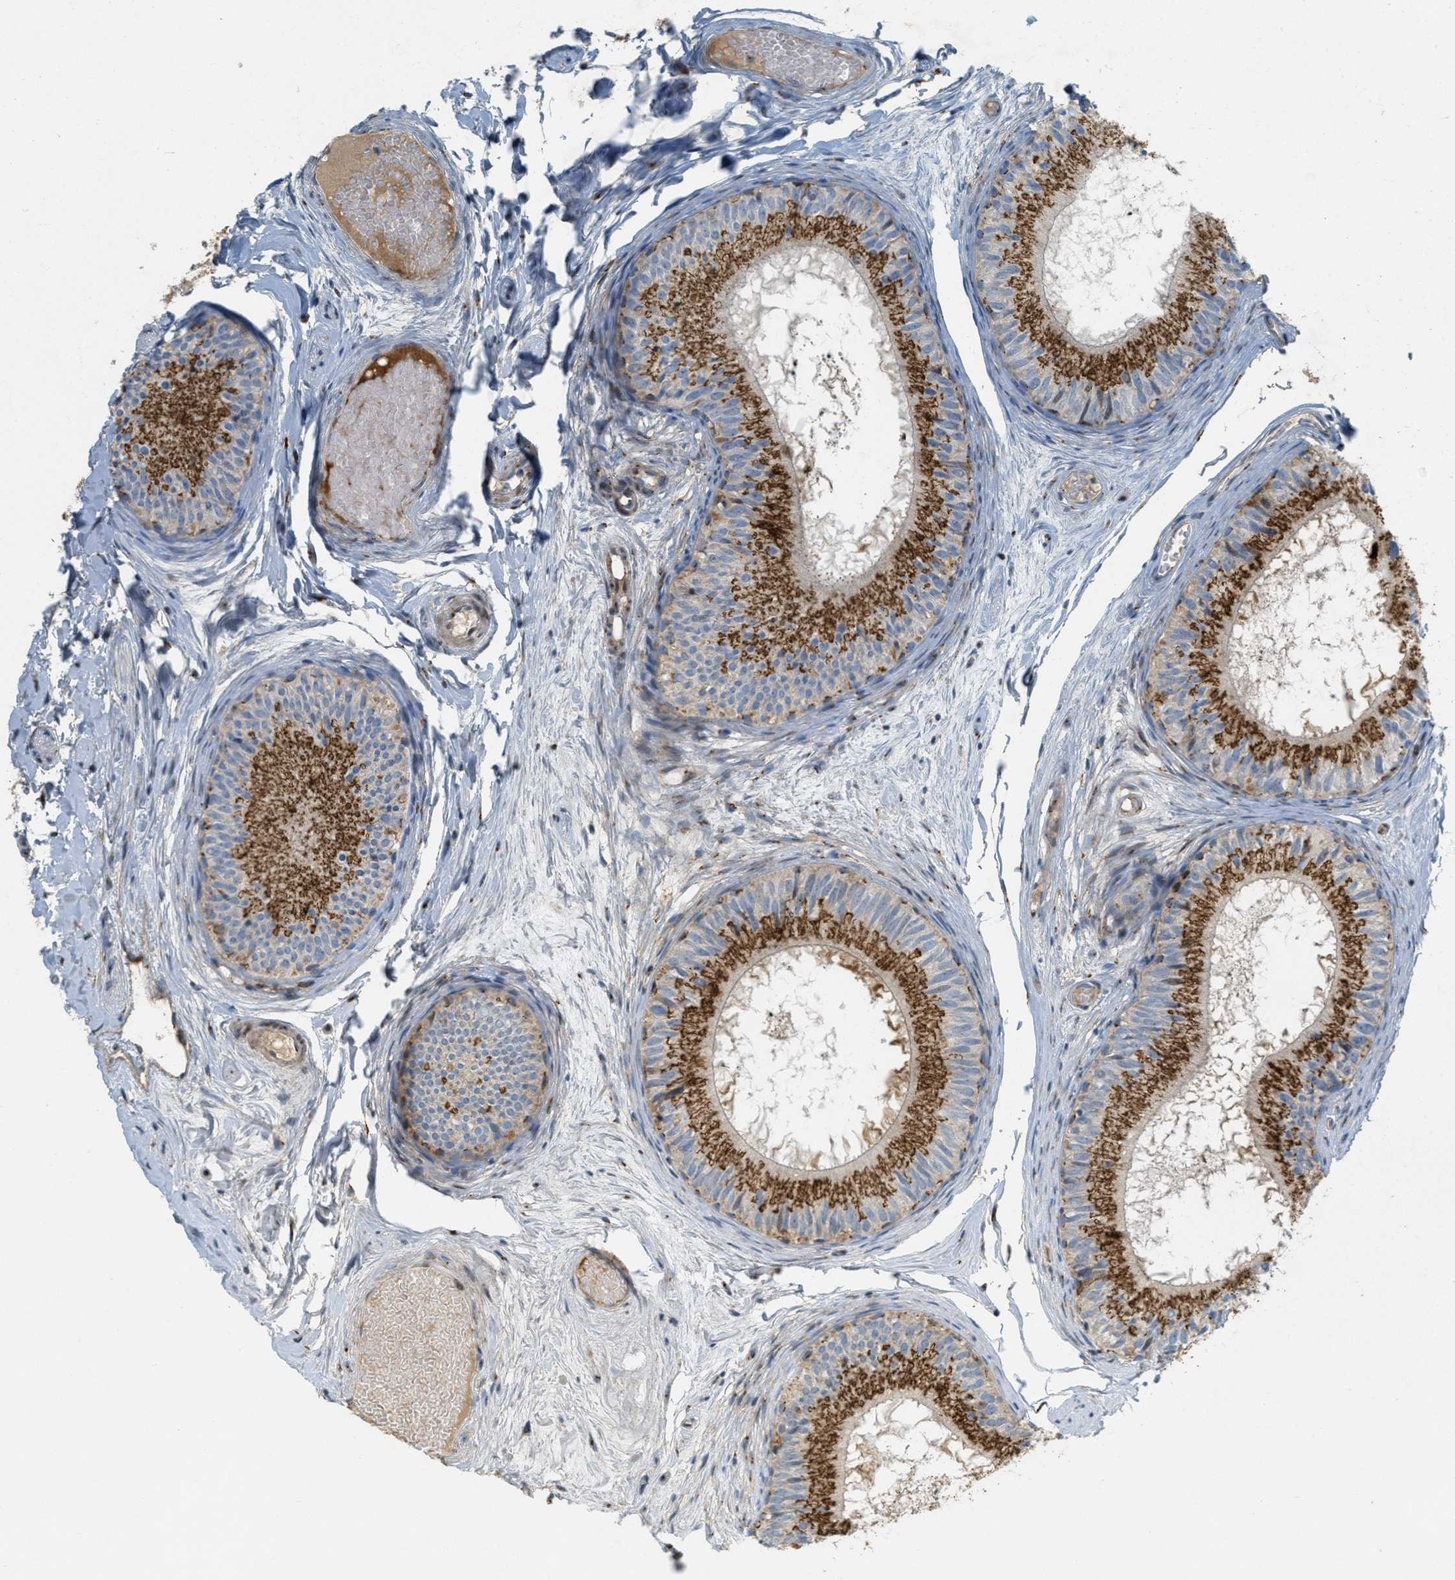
{"staining": {"intensity": "moderate", "quantity": ">75%", "location": "cytoplasmic/membranous"}, "tissue": "epididymis", "cell_type": "Glandular cells", "image_type": "normal", "snomed": [{"axis": "morphology", "description": "Normal tissue, NOS"}, {"axis": "topography", "description": "Epididymis"}], "caption": "A histopathology image of epididymis stained for a protein exhibits moderate cytoplasmic/membranous brown staining in glandular cells.", "gene": "ZFPL1", "patient": {"sex": "male", "age": 46}}